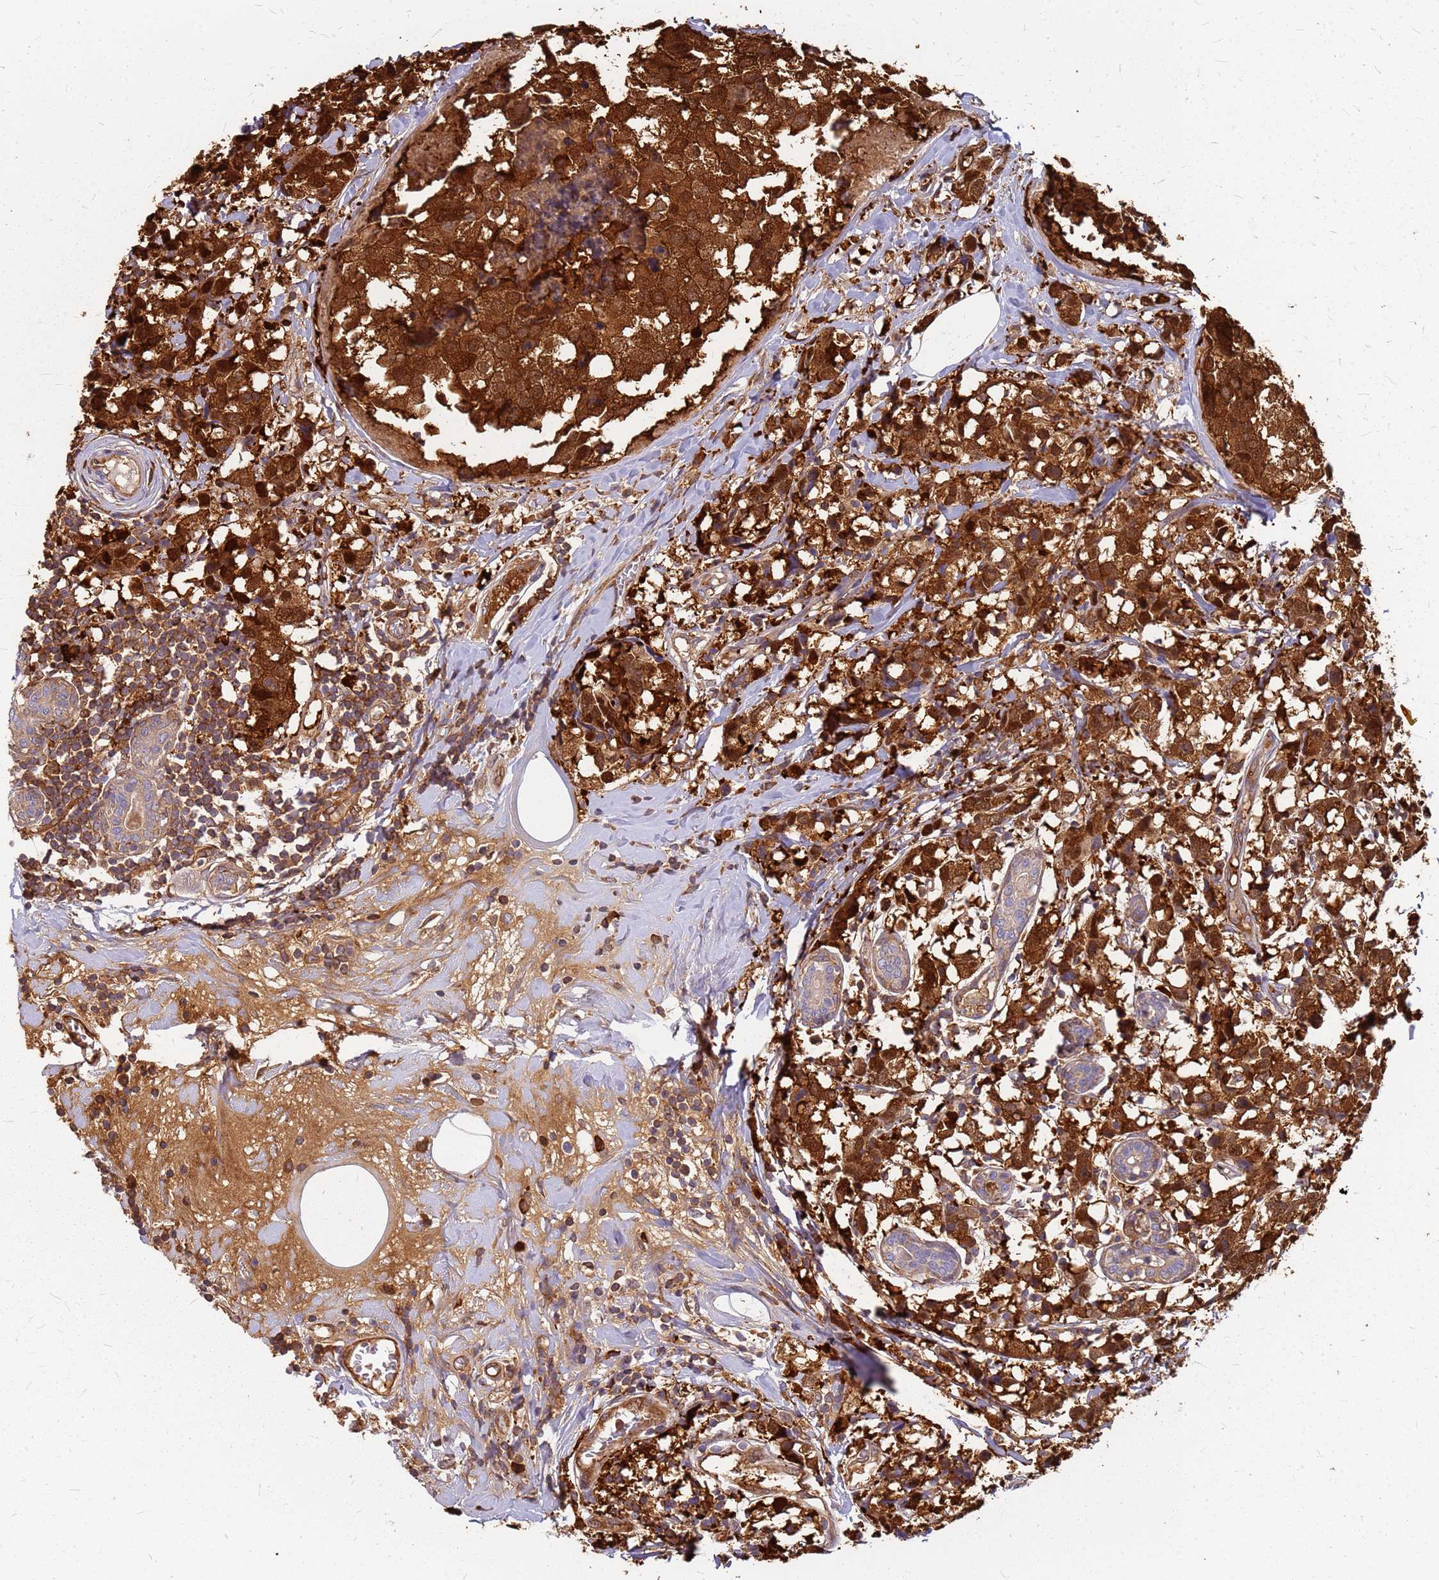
{"staining": {"intensity": "strong", "quantity": ">75%", "location": "cytoplasmic/membranous"}, "tissue": "breast cancer", "cell_type": "Tumor cells", "image_type": "cancer", "snomed": [{"axis": "morphology", "description": "Lobular carcinoma"}, {"axis": "topography", "description": "Breast"}], "caption": "DAB (3,3'-diaminobenzidine) immunohistochemical staining of human breast cancer (lobular carcinoma) displays strong cytoplasmic/membranous protein positivity in about >75% of tumor cells.", "gene": "HDX", "patient": {"sex": "female", "age": 59}}